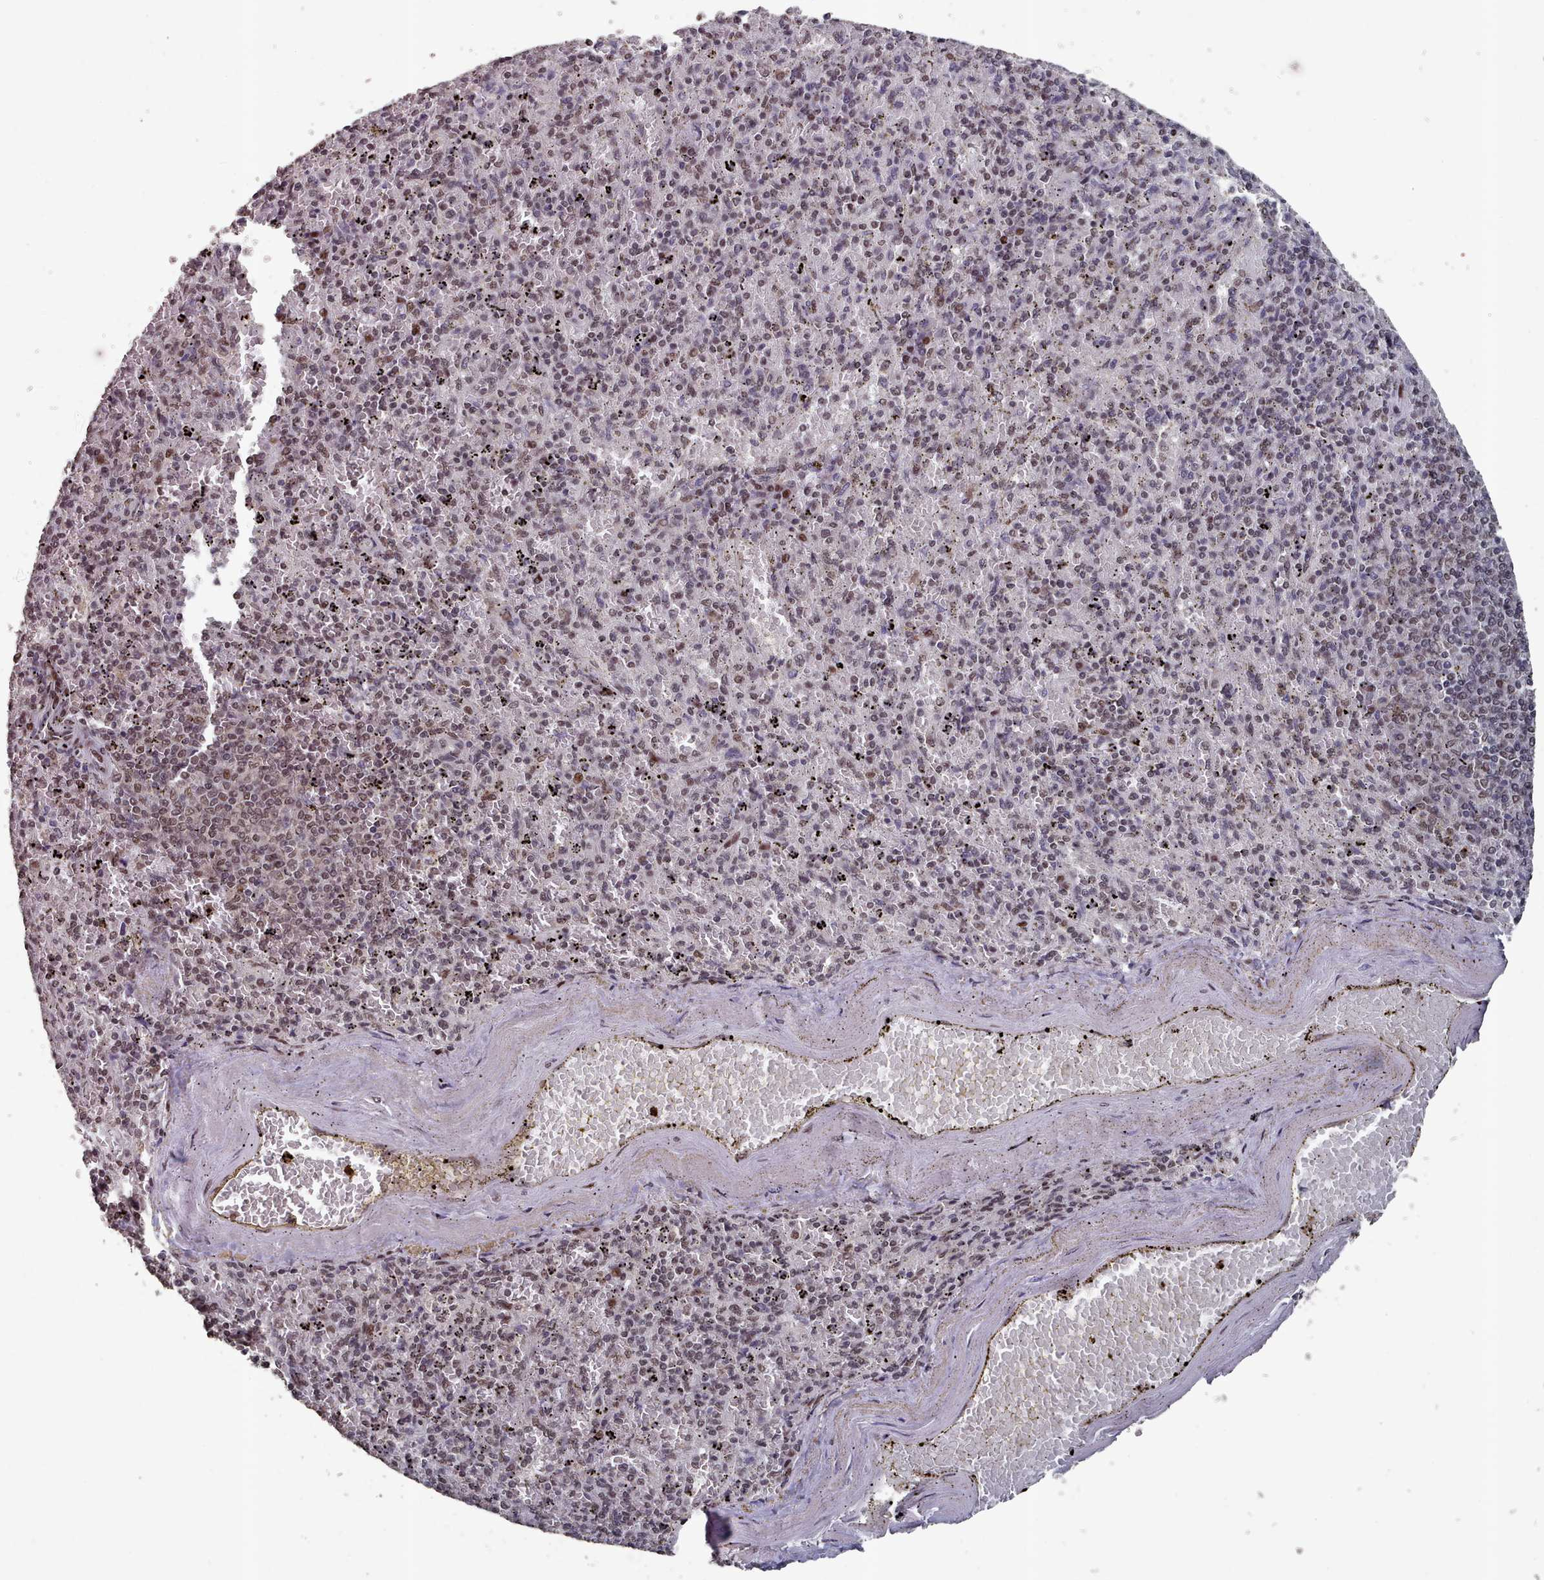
{"staining": {"intensity": "moderate", "quantity": "25%-75%", "location": "nuclear"}, "tissue": "spleen", "cell_type": "Cells in red pulp", "image_type": "normal", "snomed": [{"axis": "morphology", "description": "Normal tissue, NOS"}, {"axis": "topography", "description": "Spleen"}], "caption": "A high-resolution histopathology image shows immunohistochemistry staining of normal spleen, which exhibits moderate nuclear positivity in about 25%-75% of cells in red pulp. The protein of interest is shown in brown color, while the nuclei are stained blue.", "gene": "PNRC2", "patient": {"sex": "male", "age": 82}}